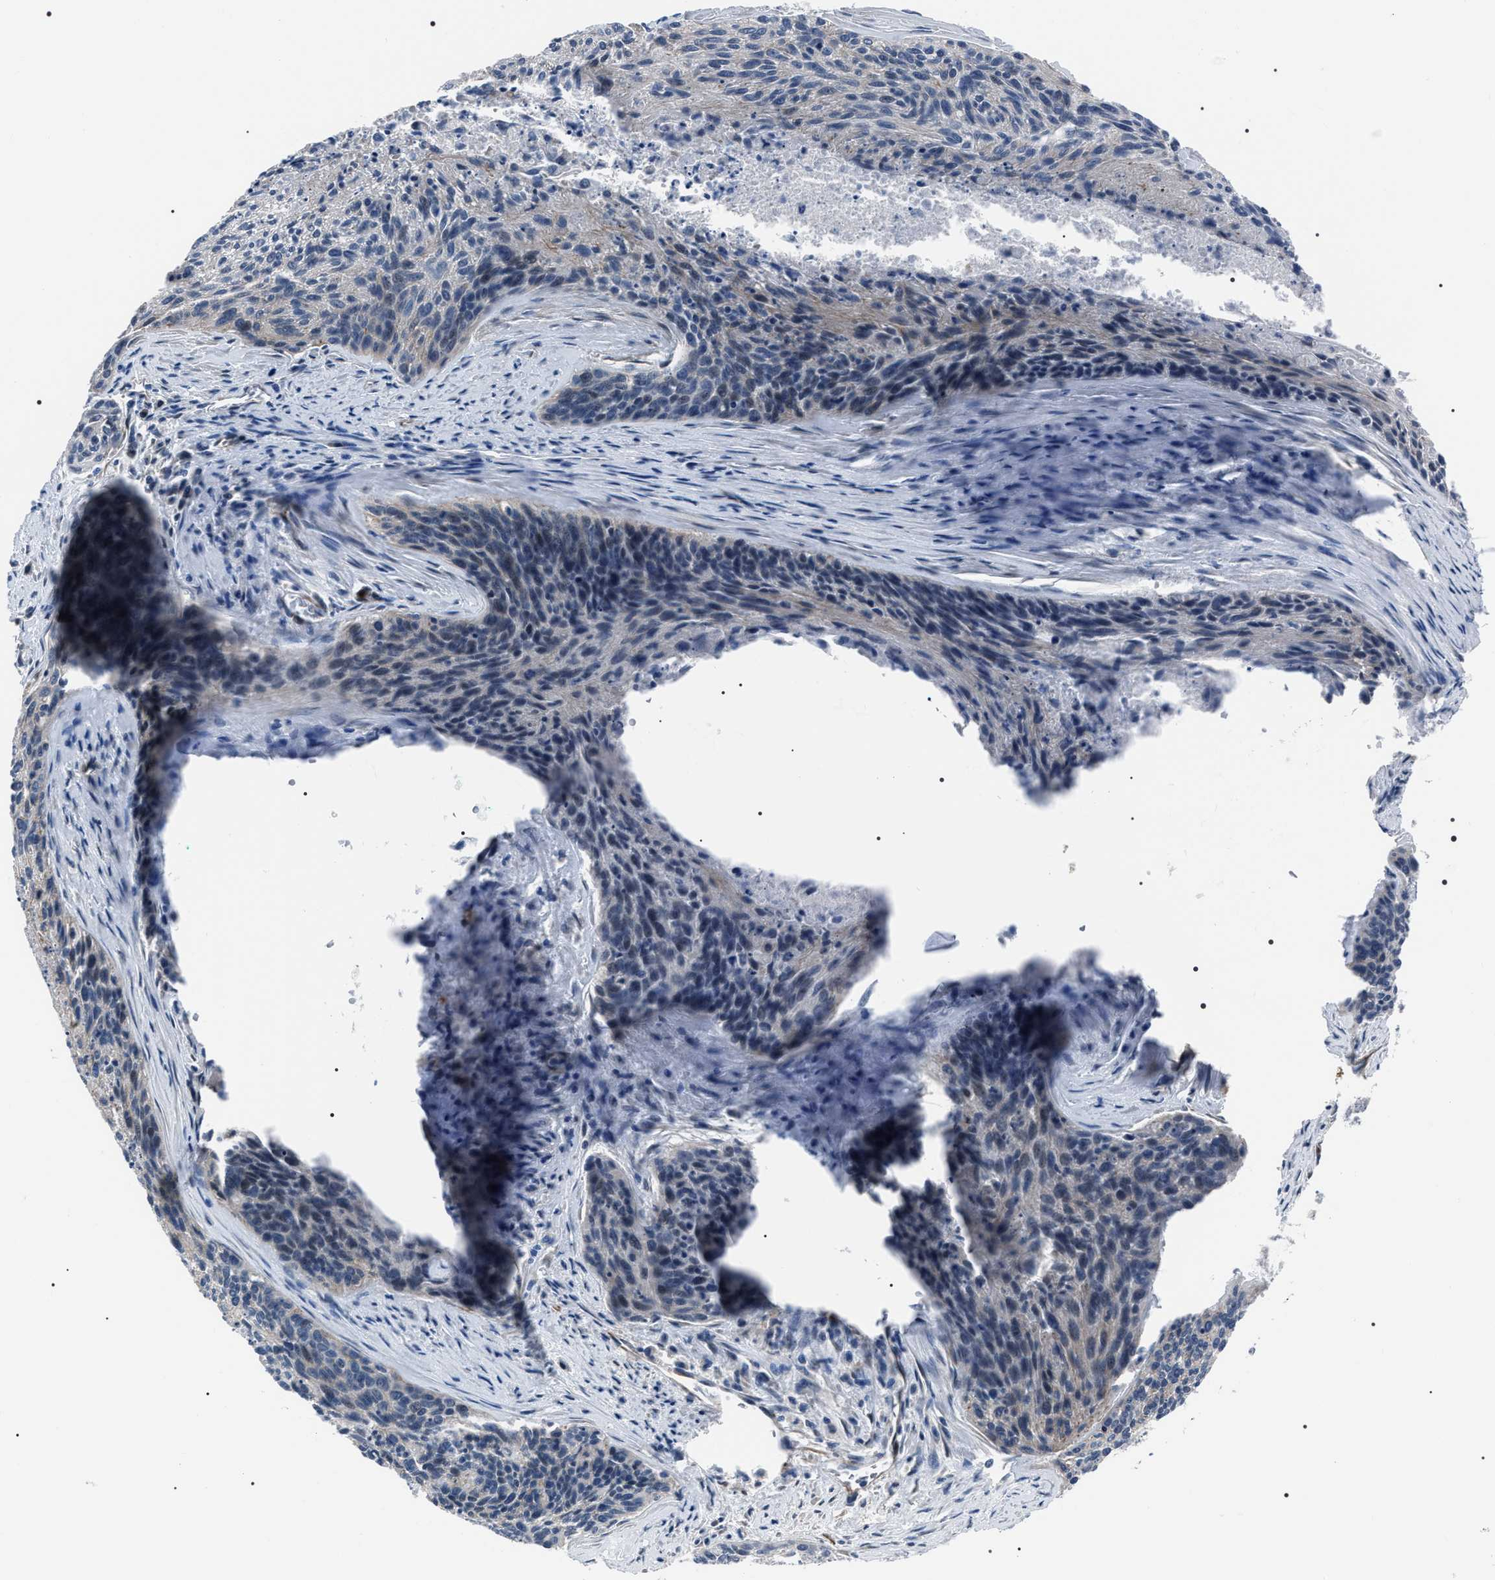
{"staining": {"intensity": "negative", "quantity": "none", "location": "none"}, "tissue": "cervical cancer", "cell_type": "Tumor cells", "image_type": "cancer", "snomed": [{"axis": "morphology", "description": "Squamous cell carcinoma, NOS"}, {"axis": "topography", "description": "Cervix"}], "caption": "Immunohistochemistry photomicrograph of squamous cell carcinoma (cervical) stained for a protein (brown), which shows no expression in tumor cells.", "gene": "PKD1L1", "patient": {"sex": "female", "age": 55}}